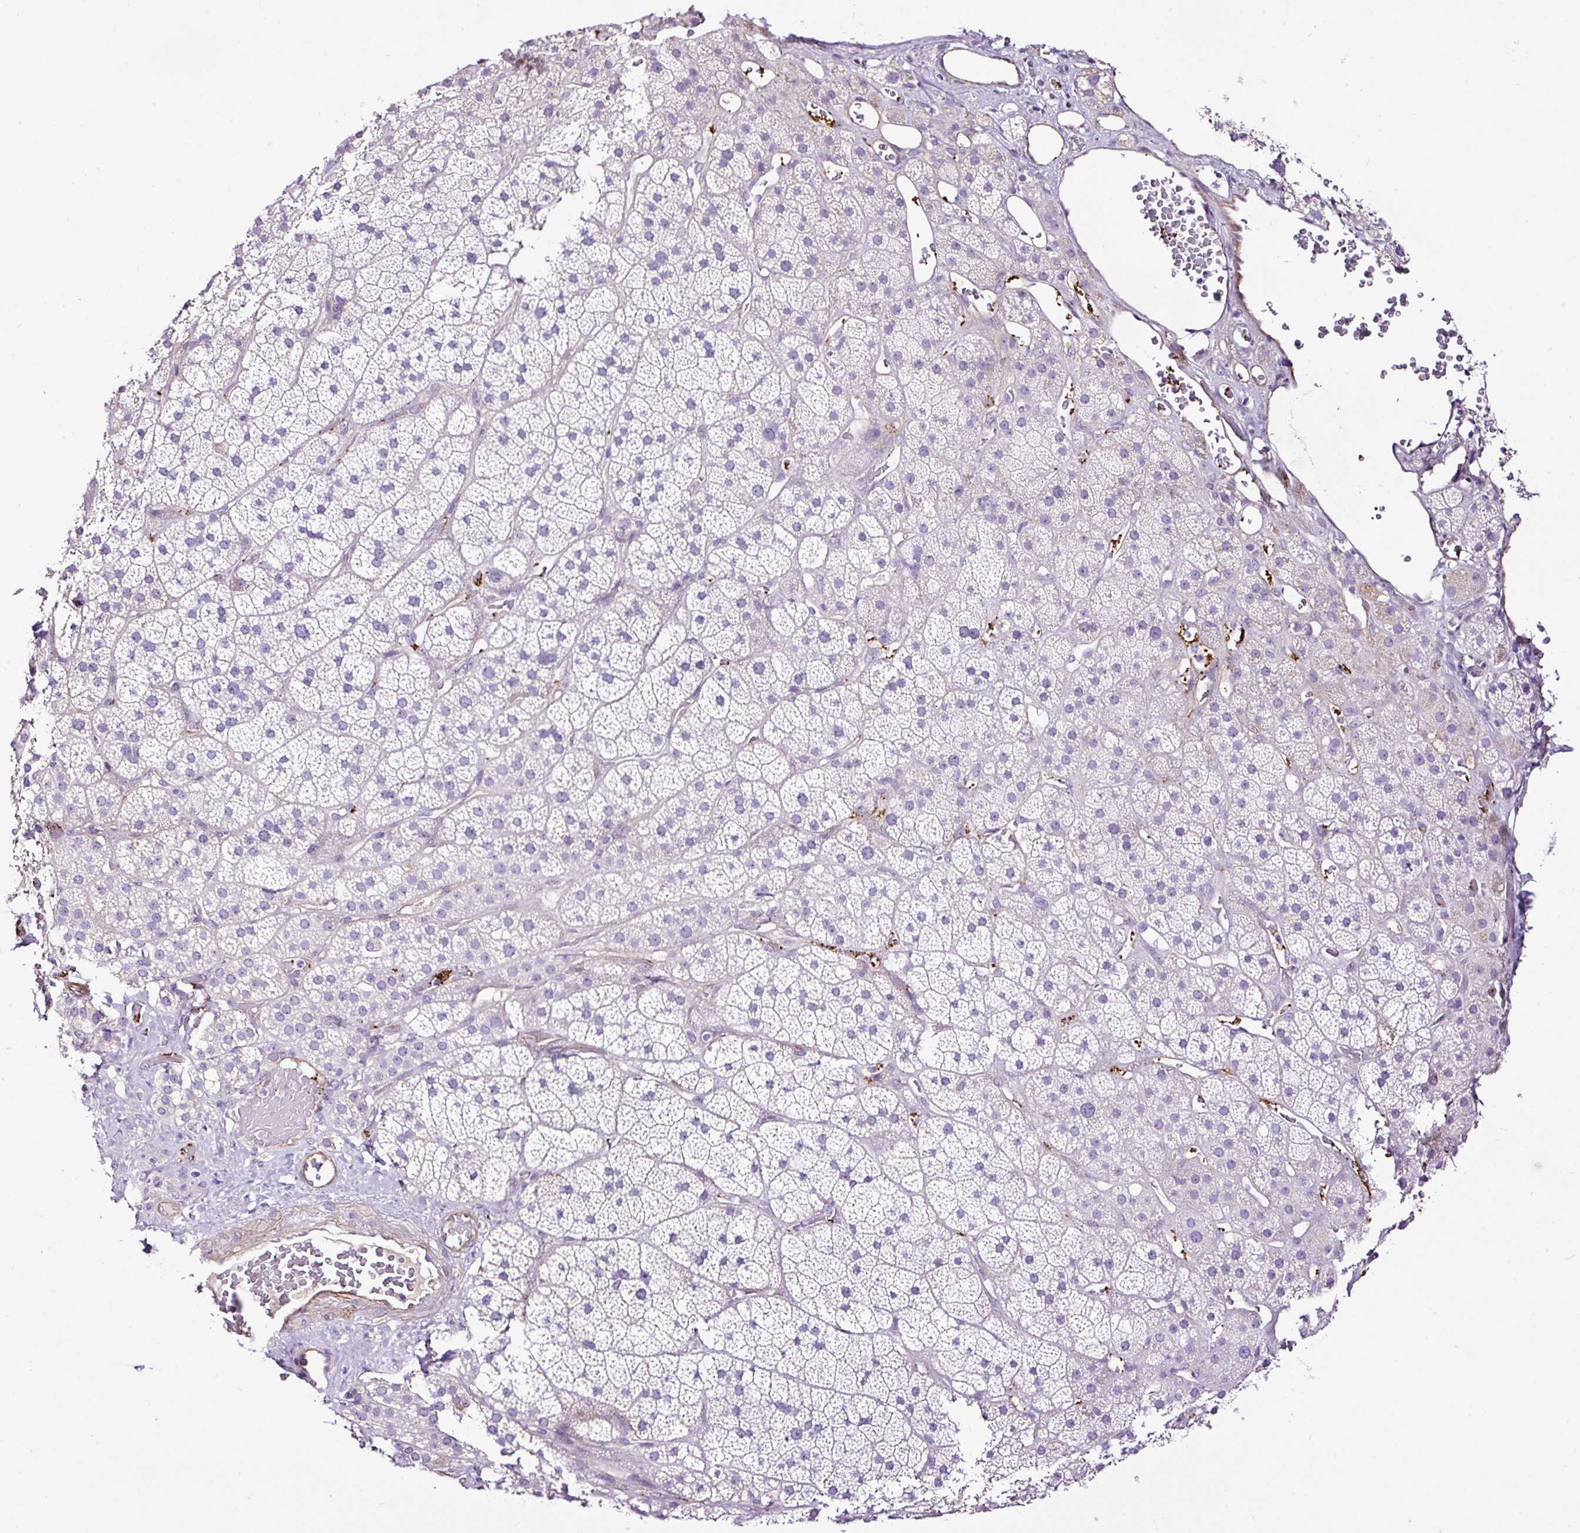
{"staining": {"intensity": "negative", "quantity": "none", "location": "none"}, "tissue": "adrenal gland", "cell_type": "Glandular cells", "image_type": "normal", "snomed": [{"axis": "morphology", "description": "Normal tissue, NOS"}, {"axis": "topography", "description": "Adrenal gland"}], "caption": "IHC image of normal adrenal gland: human adrenal gland stained with DAB reveals no significant protein positivity in glandular cells.", "gene": "MAGEB16", "patient": {"sex": "male", "age": 57}}